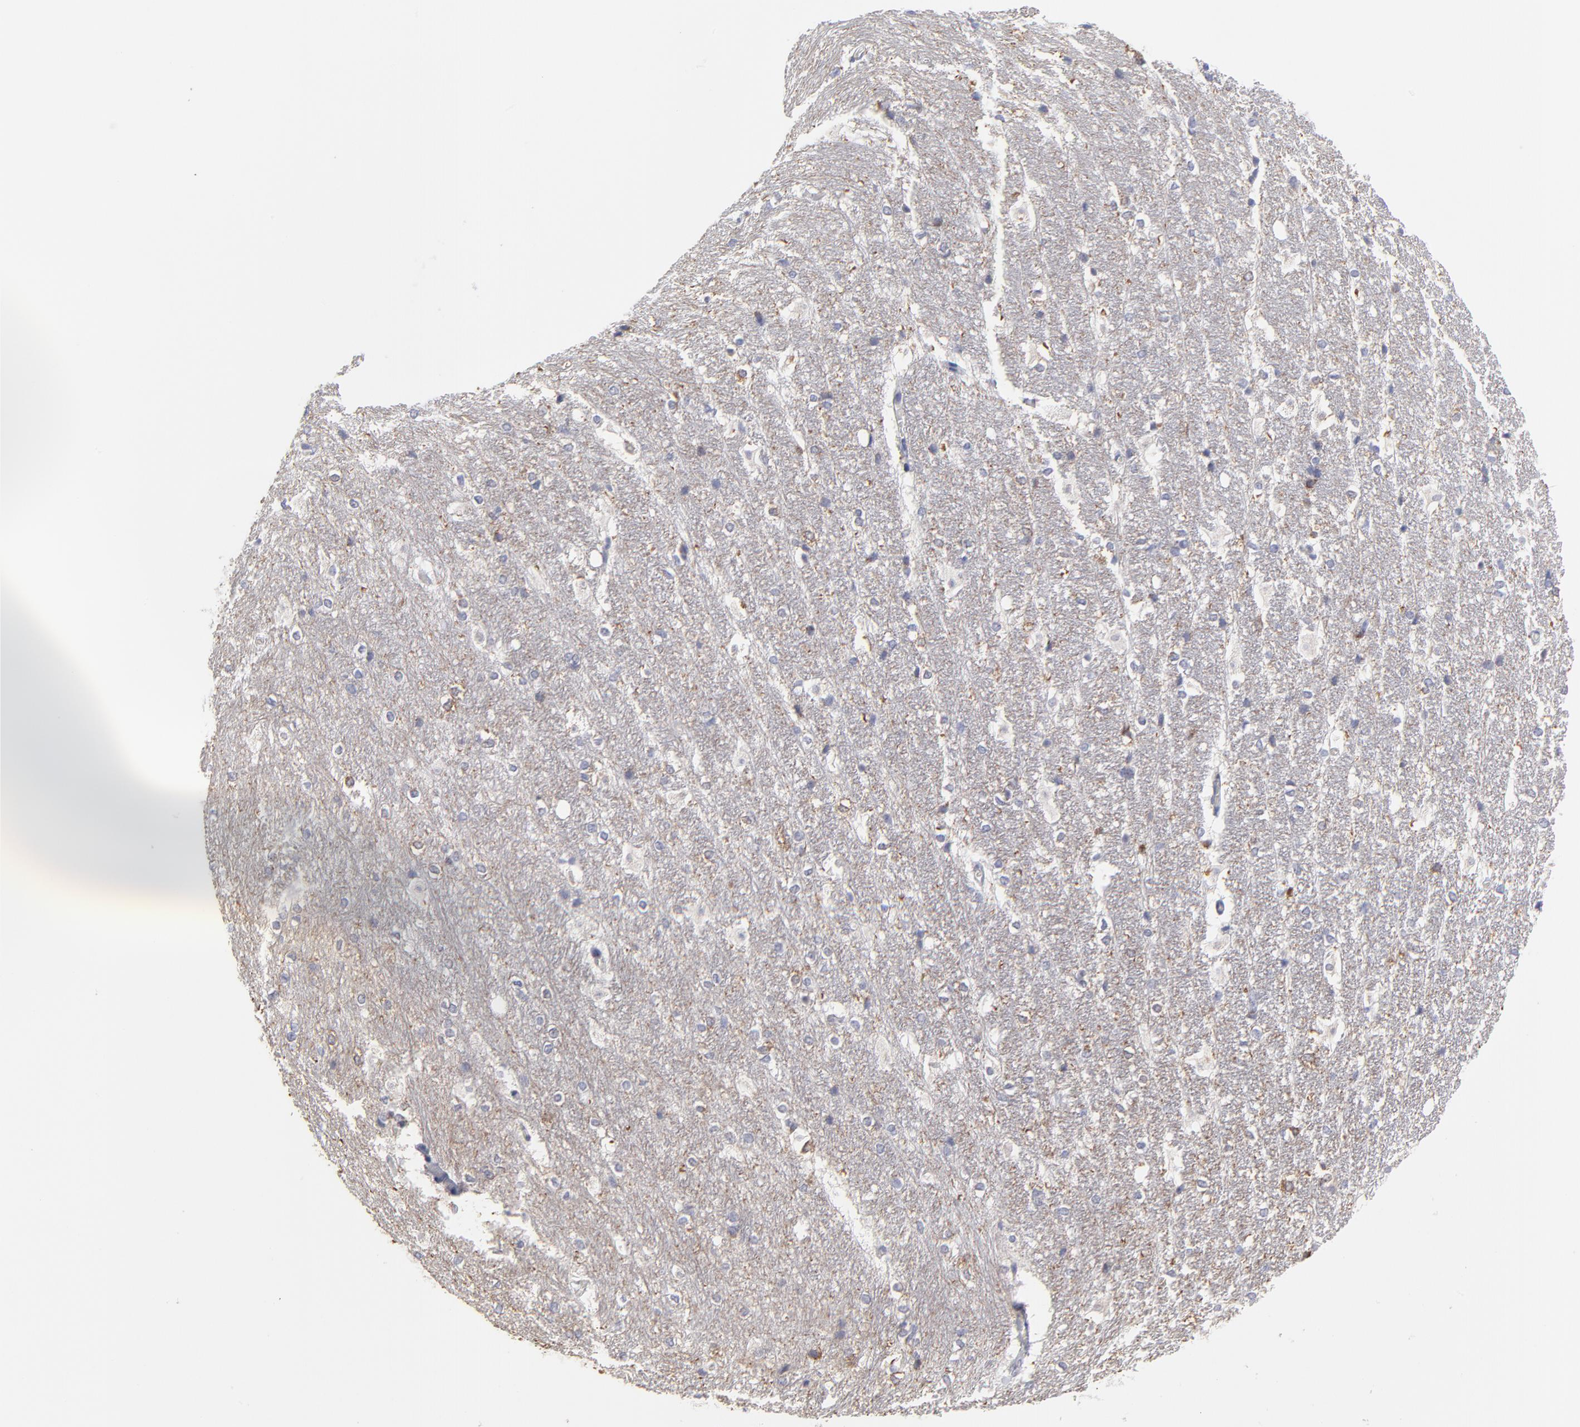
{"staining": {"intensity": "negative", "quantity": "none", "location": "none"}, "tissue": "hippocampus", "cell_type": "Glial cells", "image_type": "normal", "snomed": [{"axis": "morphology", "description": "Normal tissue, NOS"}, {"axis": "topography", "description": "Hippocampus"}], "caption": "Immunohistochemistry (IHC) micrograph of benign human hippocampus stained for a protein (brown), which demonstrates no positivity in glial cells.", "gene": "DUSP9", "patient": {"sex": "female", "age": 19}}